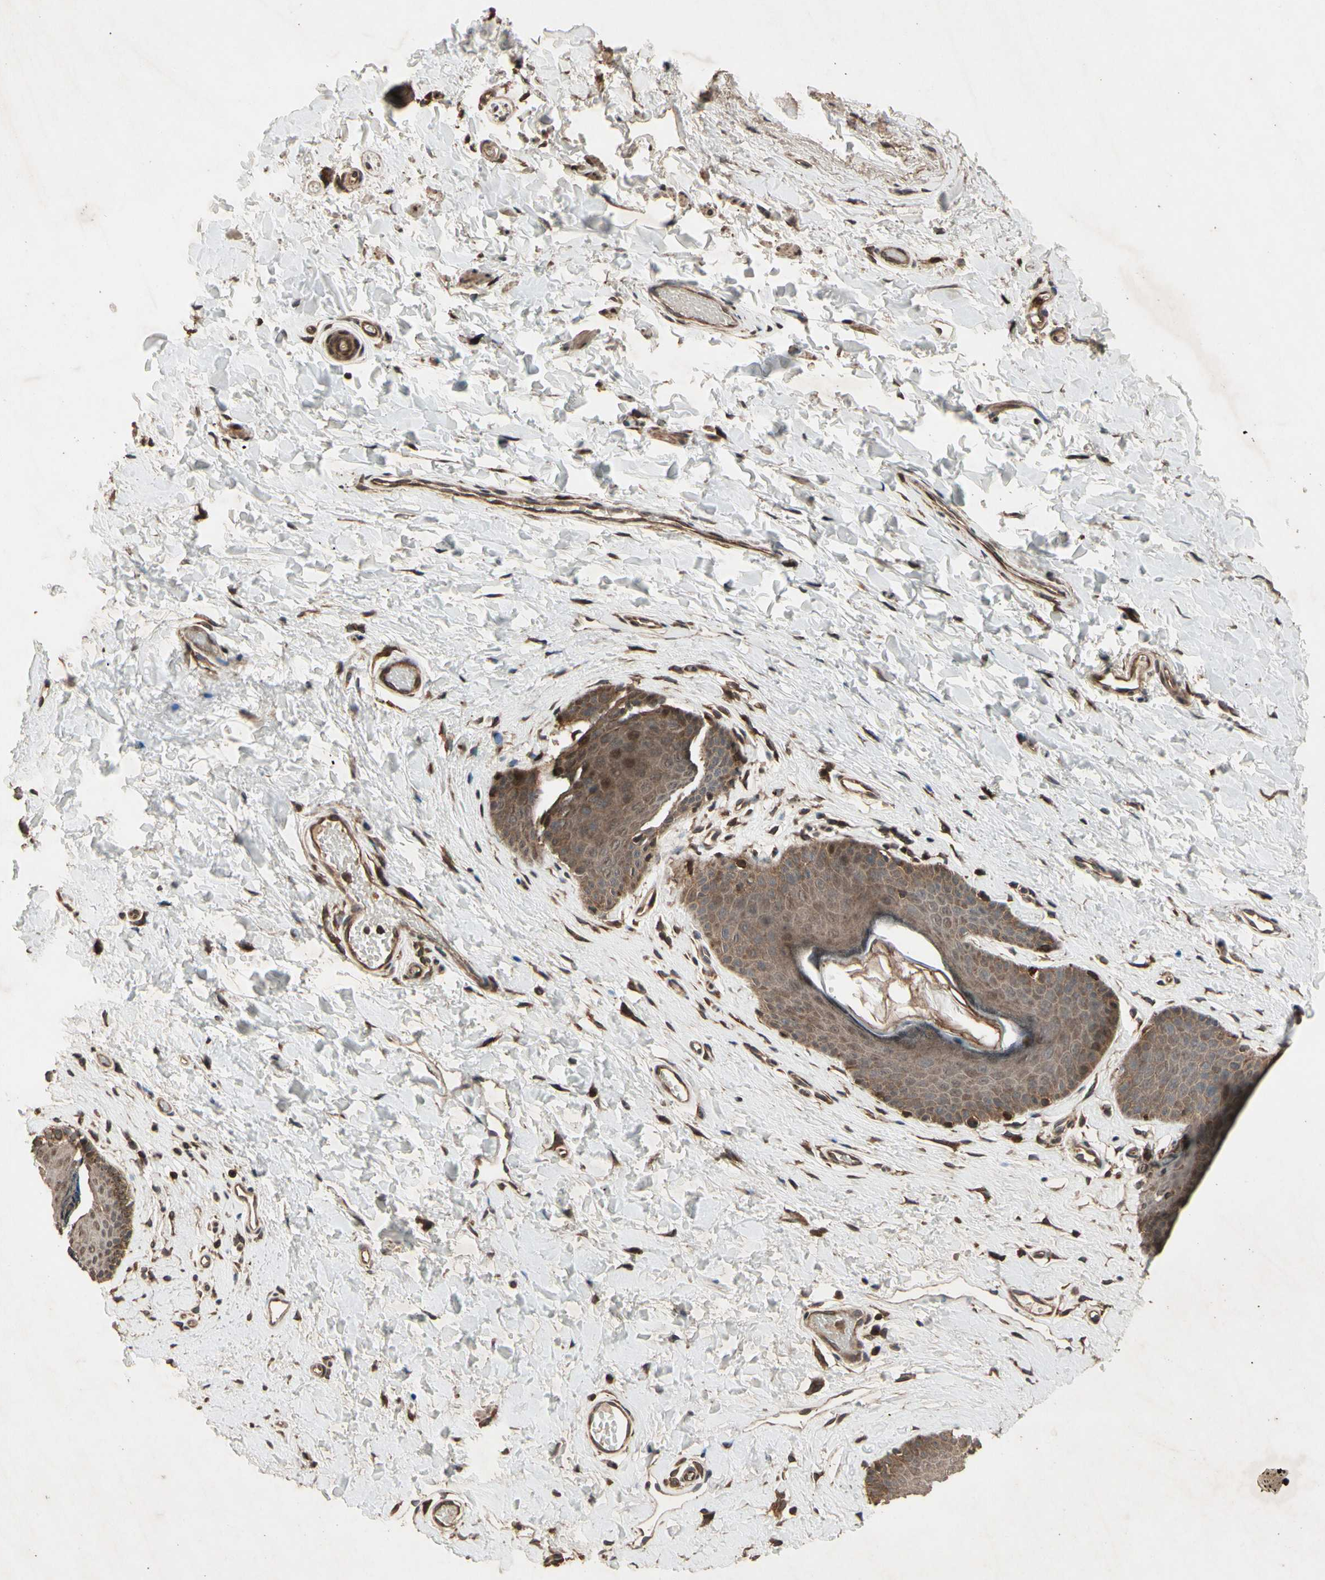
{"staining": {"intensity": "moderate", "quantity": "25%-75%", "location": "cytoplasmic/membranous,nuclear"}, "tissue": "skin", "cell_type": "Epidermal cells", "image_type": "normal", "snomed": [{"axis": "morphology", "description": "Normal tissue, NOS"}, {"axis": "morphology", "description": "Inflammation, NOS"}, {"axis": "topography", "description": "Vulva"}], "caption": "IHC staining of unremarkable skin, which reveals medium levels of moderate cytoplasmic/membranous,nuclear expression in approximately 25%-75% of epidermal cells indicating moderate cytoplasmic/membranous,nuclear protein positivity. The staining was performed using DAB (3,3'-diaminobenzidine) (brown) for protein detection and nuclei were counterstained in hematoxylin (blue).", "gene": "CSF1R", "patient": {"sex": "female", "age": 84}}